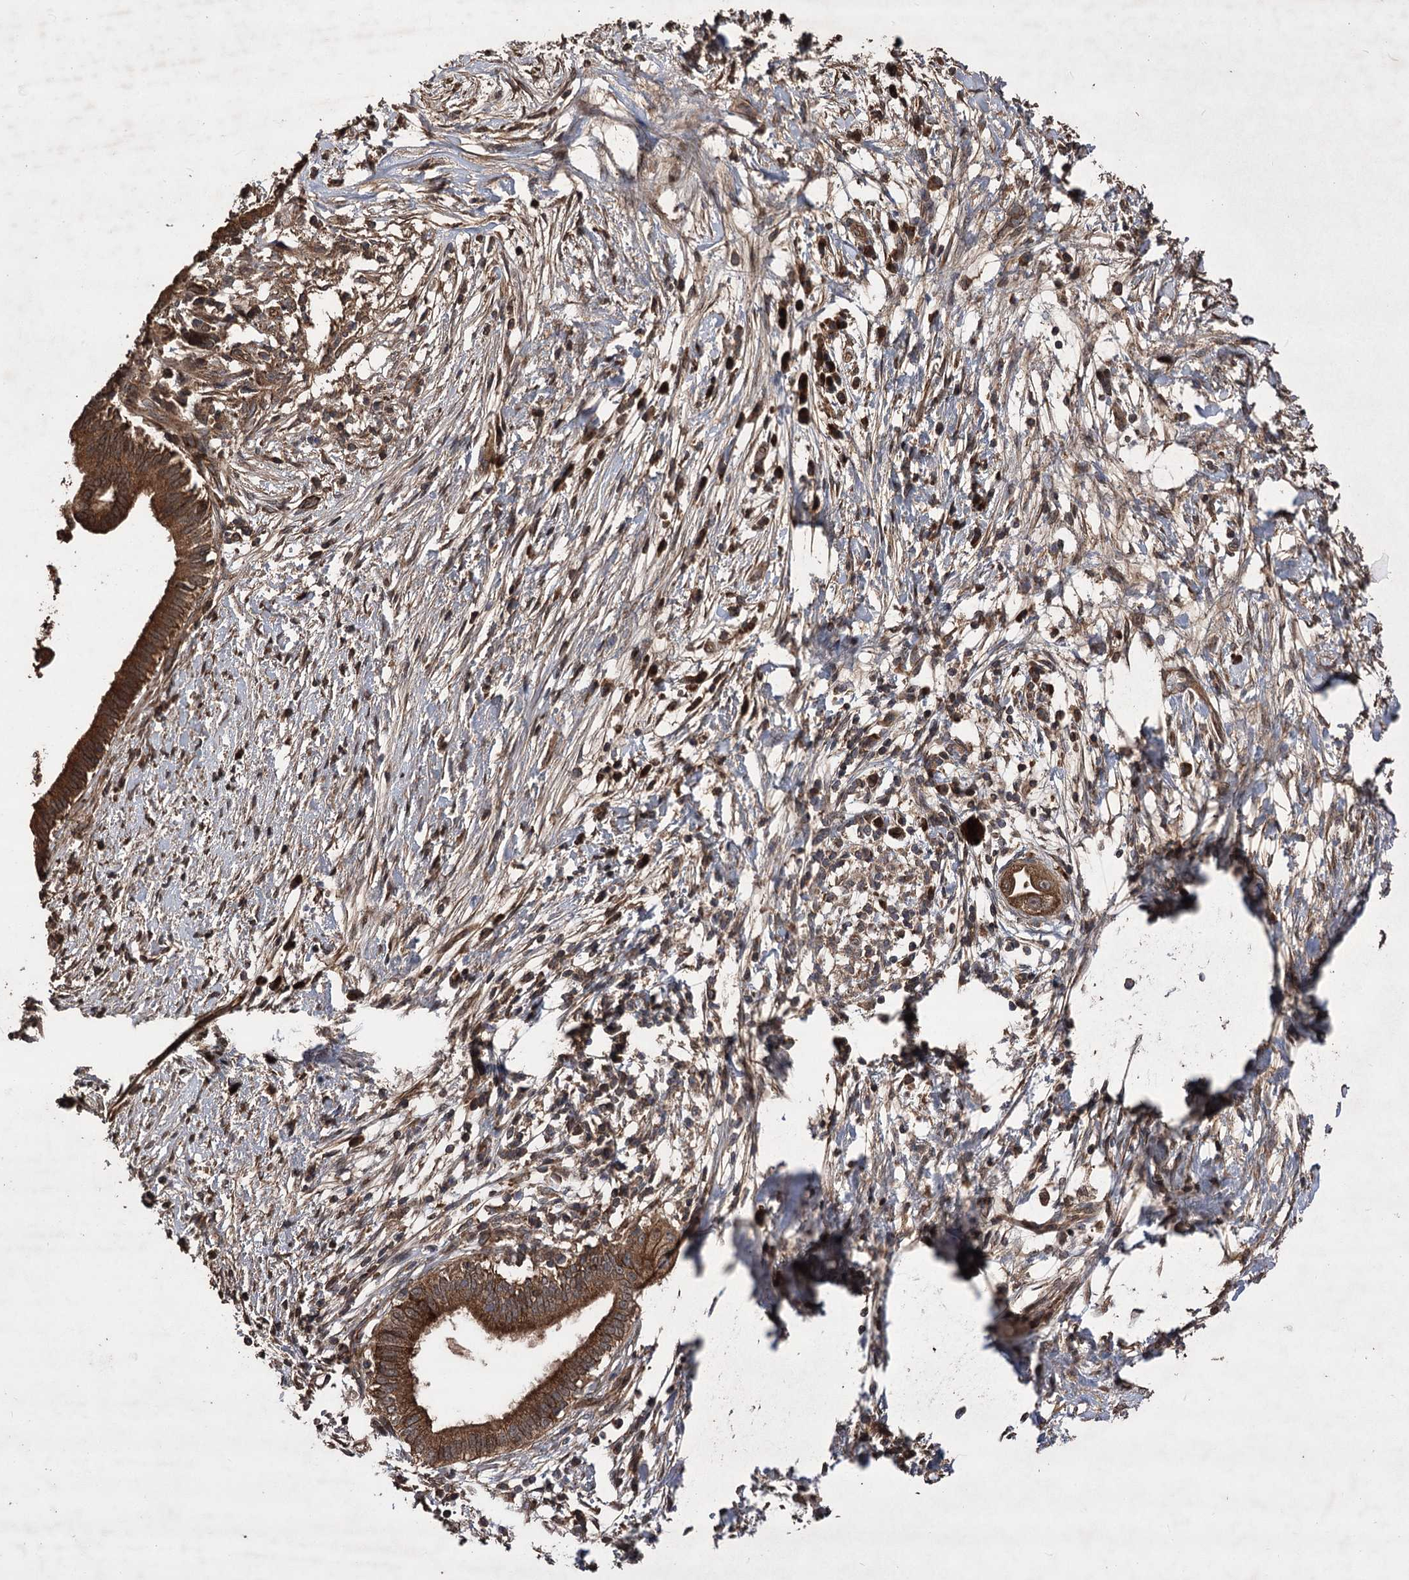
{"staining": {"intensity": "moderate", "quantity": ">75%", "location": "cytoplasmic/membranous"}, "tissue": "pancreatic cancer", "cell_type": "Tumor cells", "image_type": "cancer", "snomed": [{"axis": "morphology", "description": "Adenocarcinoma, NOS"}, {"axis": "topography", "description": "Pancreas"}], "caption": "Adenocarcinoma (pancreatic) was stained to show a protein in brown. There is medium levels of moderate cytoplasmic/membranous positivity in about >75% of tumor cells.", "gene": "RASSF3", "patient": {"sex": "male", "age": 68}}